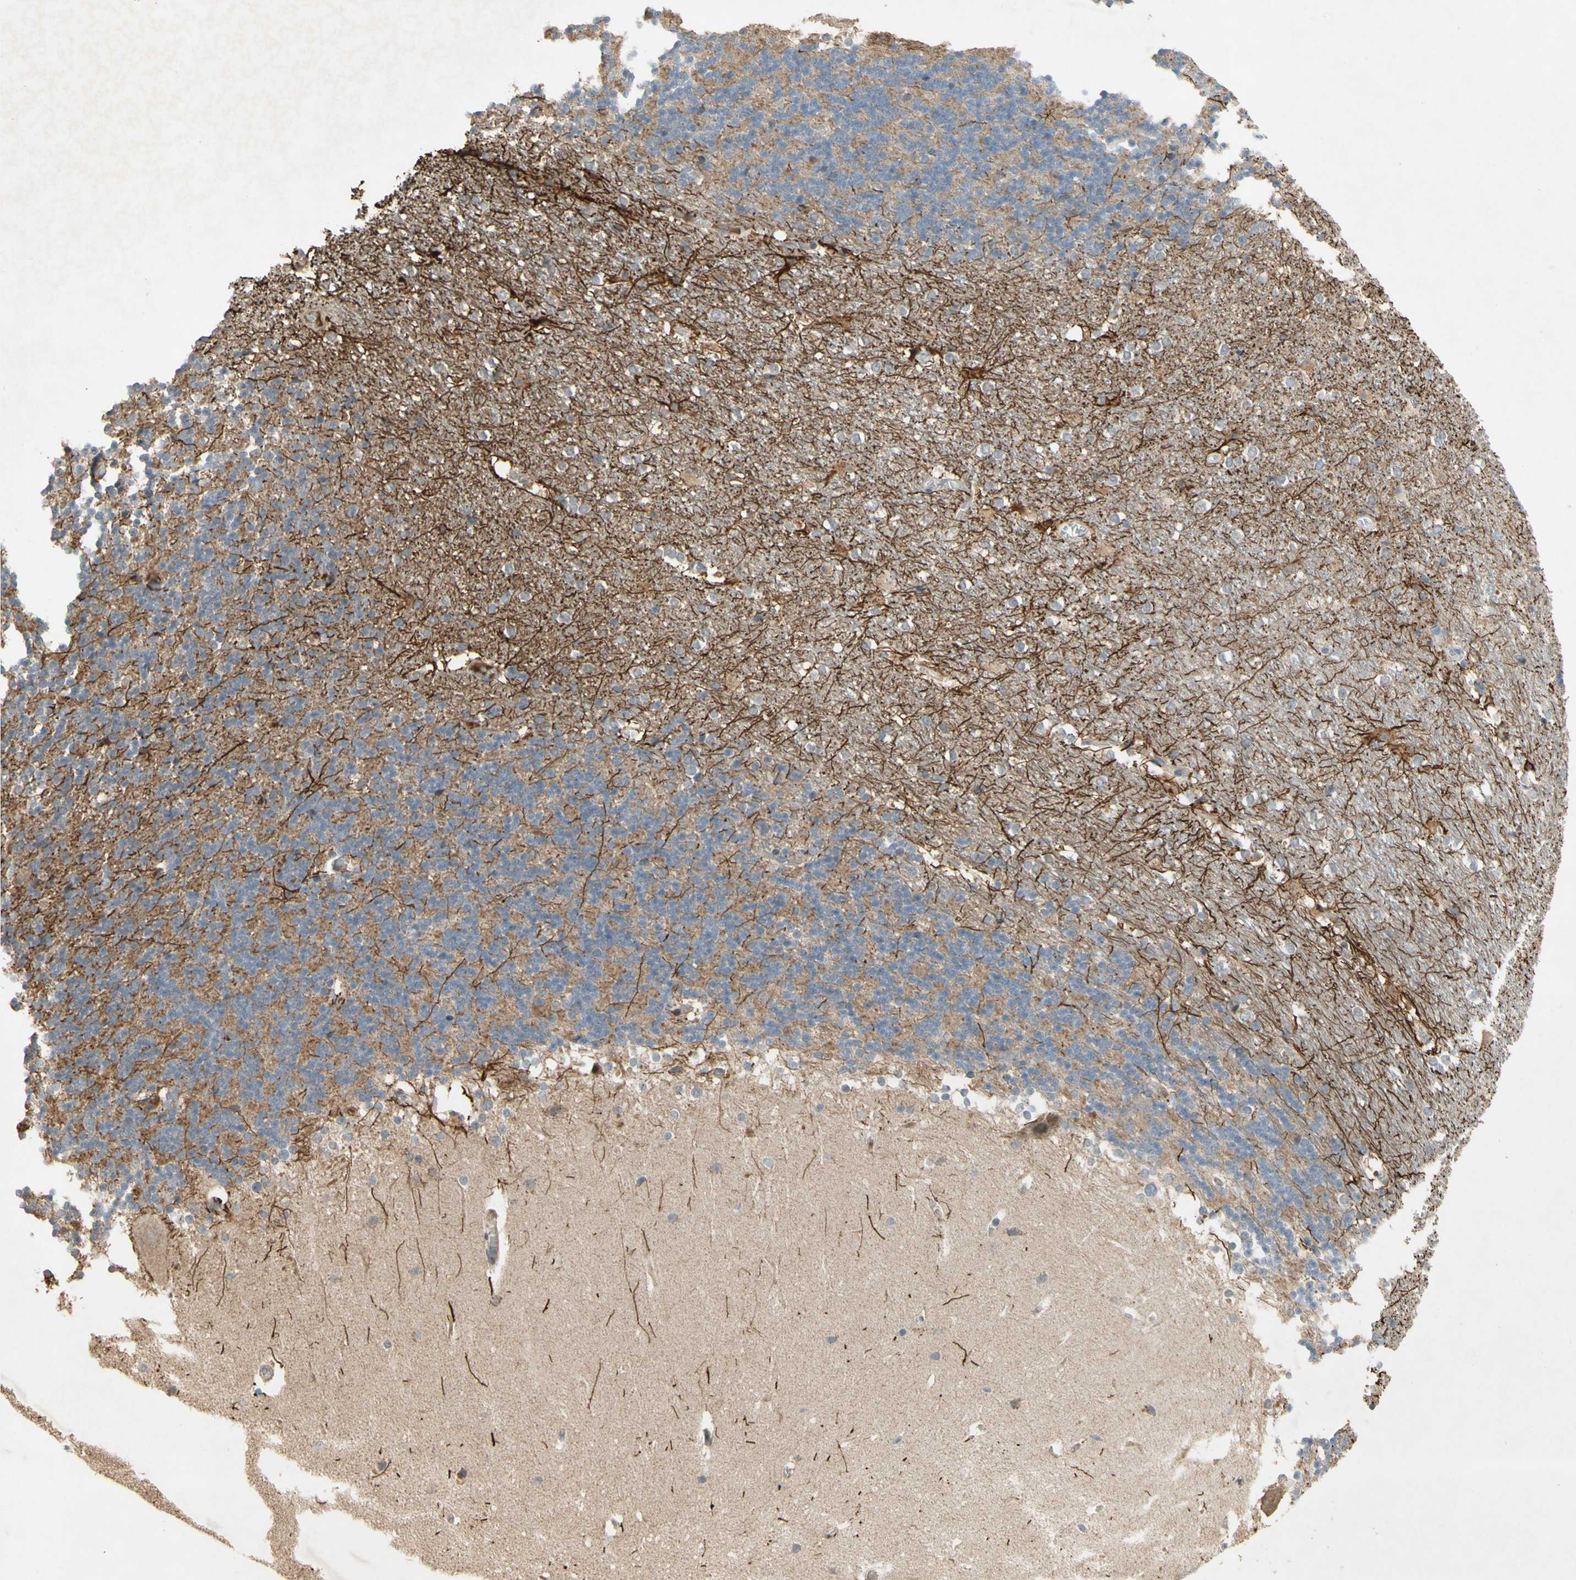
{"staining": {"intensity": "weak", "quantity": "25%-75%", "location": "cytoplasmic/membranous"}, "tissue": "cerebellum", "cell_type": "Cells in granular layer", "image_type": "normal", "snomed": [{"axis": "morphology", "description": "Normal tissue, NOS"}, {"axis": "topography", "description": "Cerebellum"}], "caption": "Immunohistochemical staining of normal cerebellum displays low levels of weak cytoplasmic/membranous positivity in about 25%-75% of cells in granular layer. Nuclei are stained in blue.", "gene": "NRG4", "patient": {"sex": "female", "age": 19}}